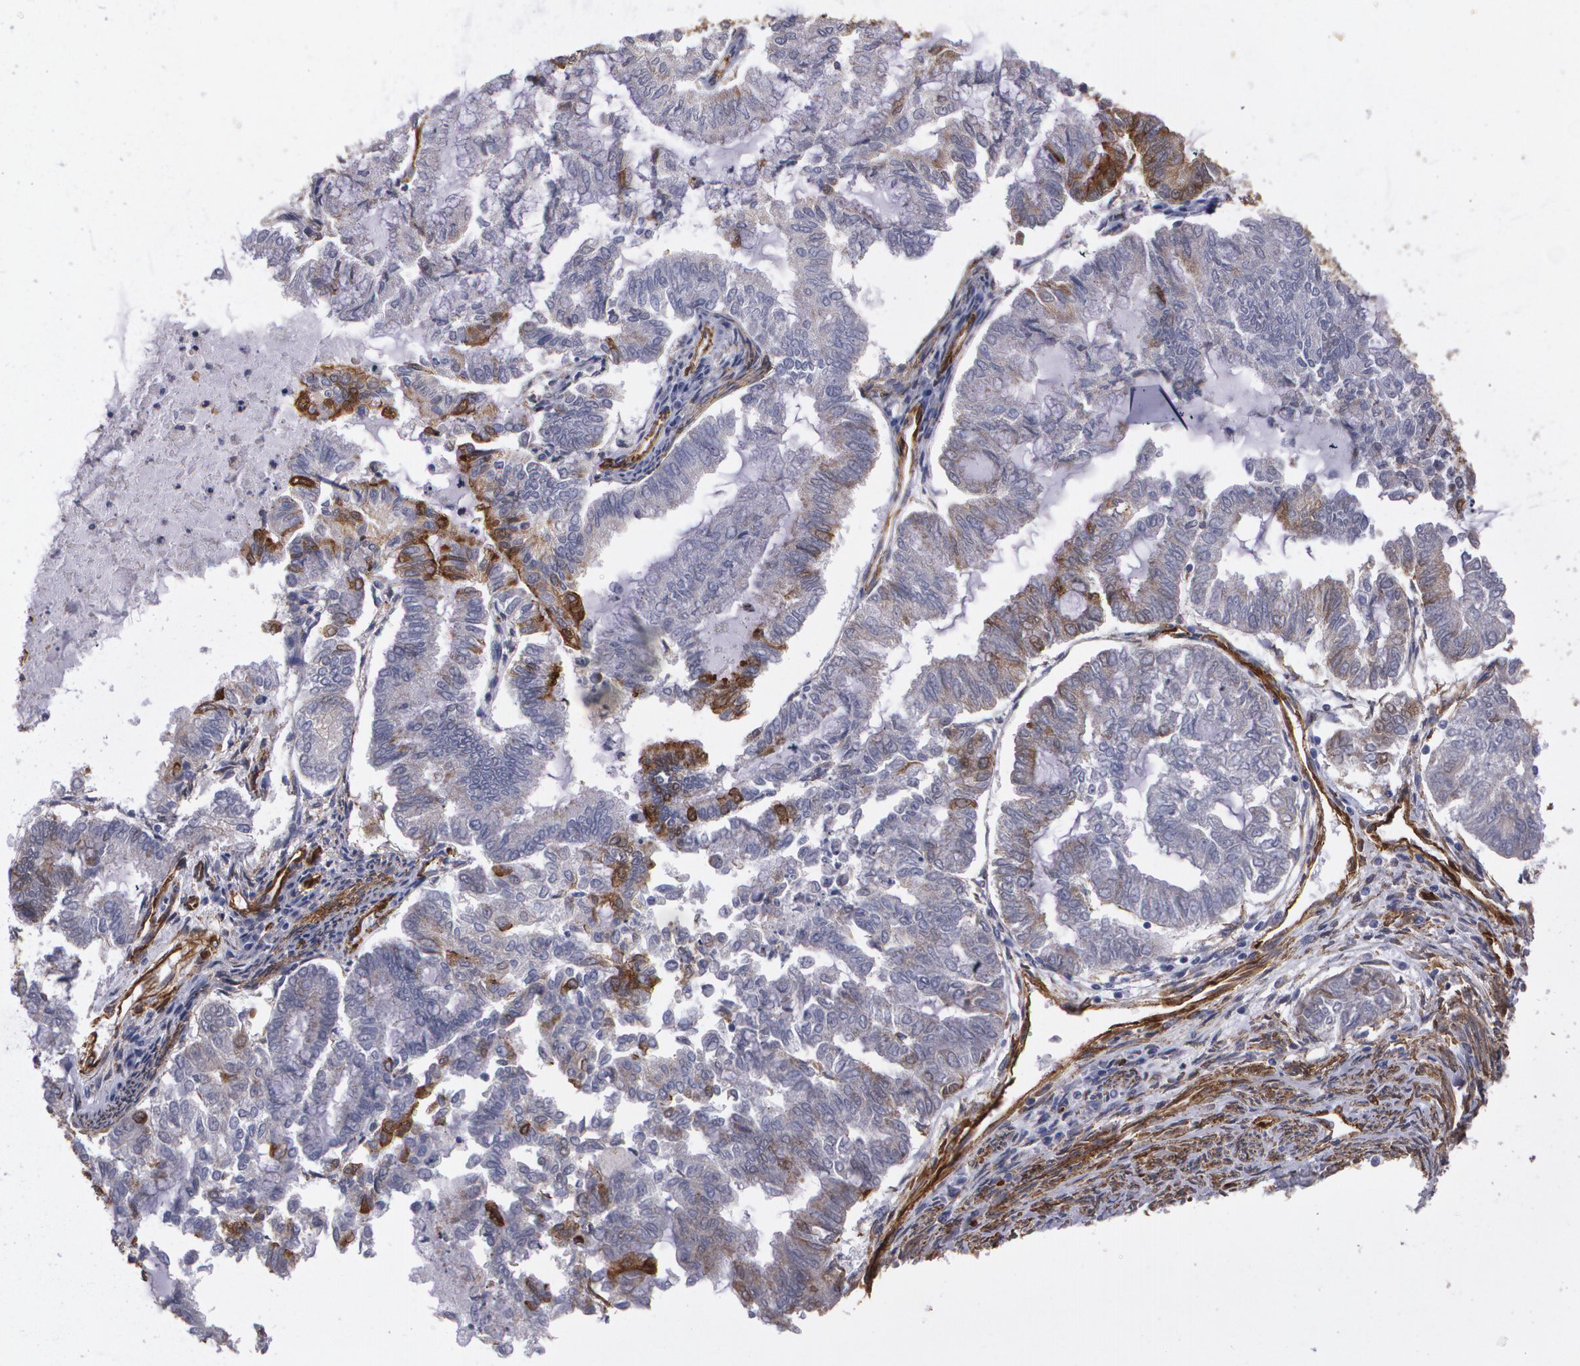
{"staining": {"intensity": "moderate", "quantity": "<25%", "location": "cytoplasmic/membranous"}, "tissue": "endometrial cancer", "cell_type": "Tumor cells", "image_type": "cancer", "snomed": [{"axis": "morphology", "description": "Adenocarcinoma, NOS"}, {"axis": "topography", "description": "Endometrium"}], "caption": "Adenocarcinoma (endometrial) stained with DAB immunohistochemistry (IHC) displays low levels of moderate cytoplasmic/membranous staining in approximately <25% of tumor cells.", "gene": "TJP1", "patient": {"sex": "female", "age": 79}}